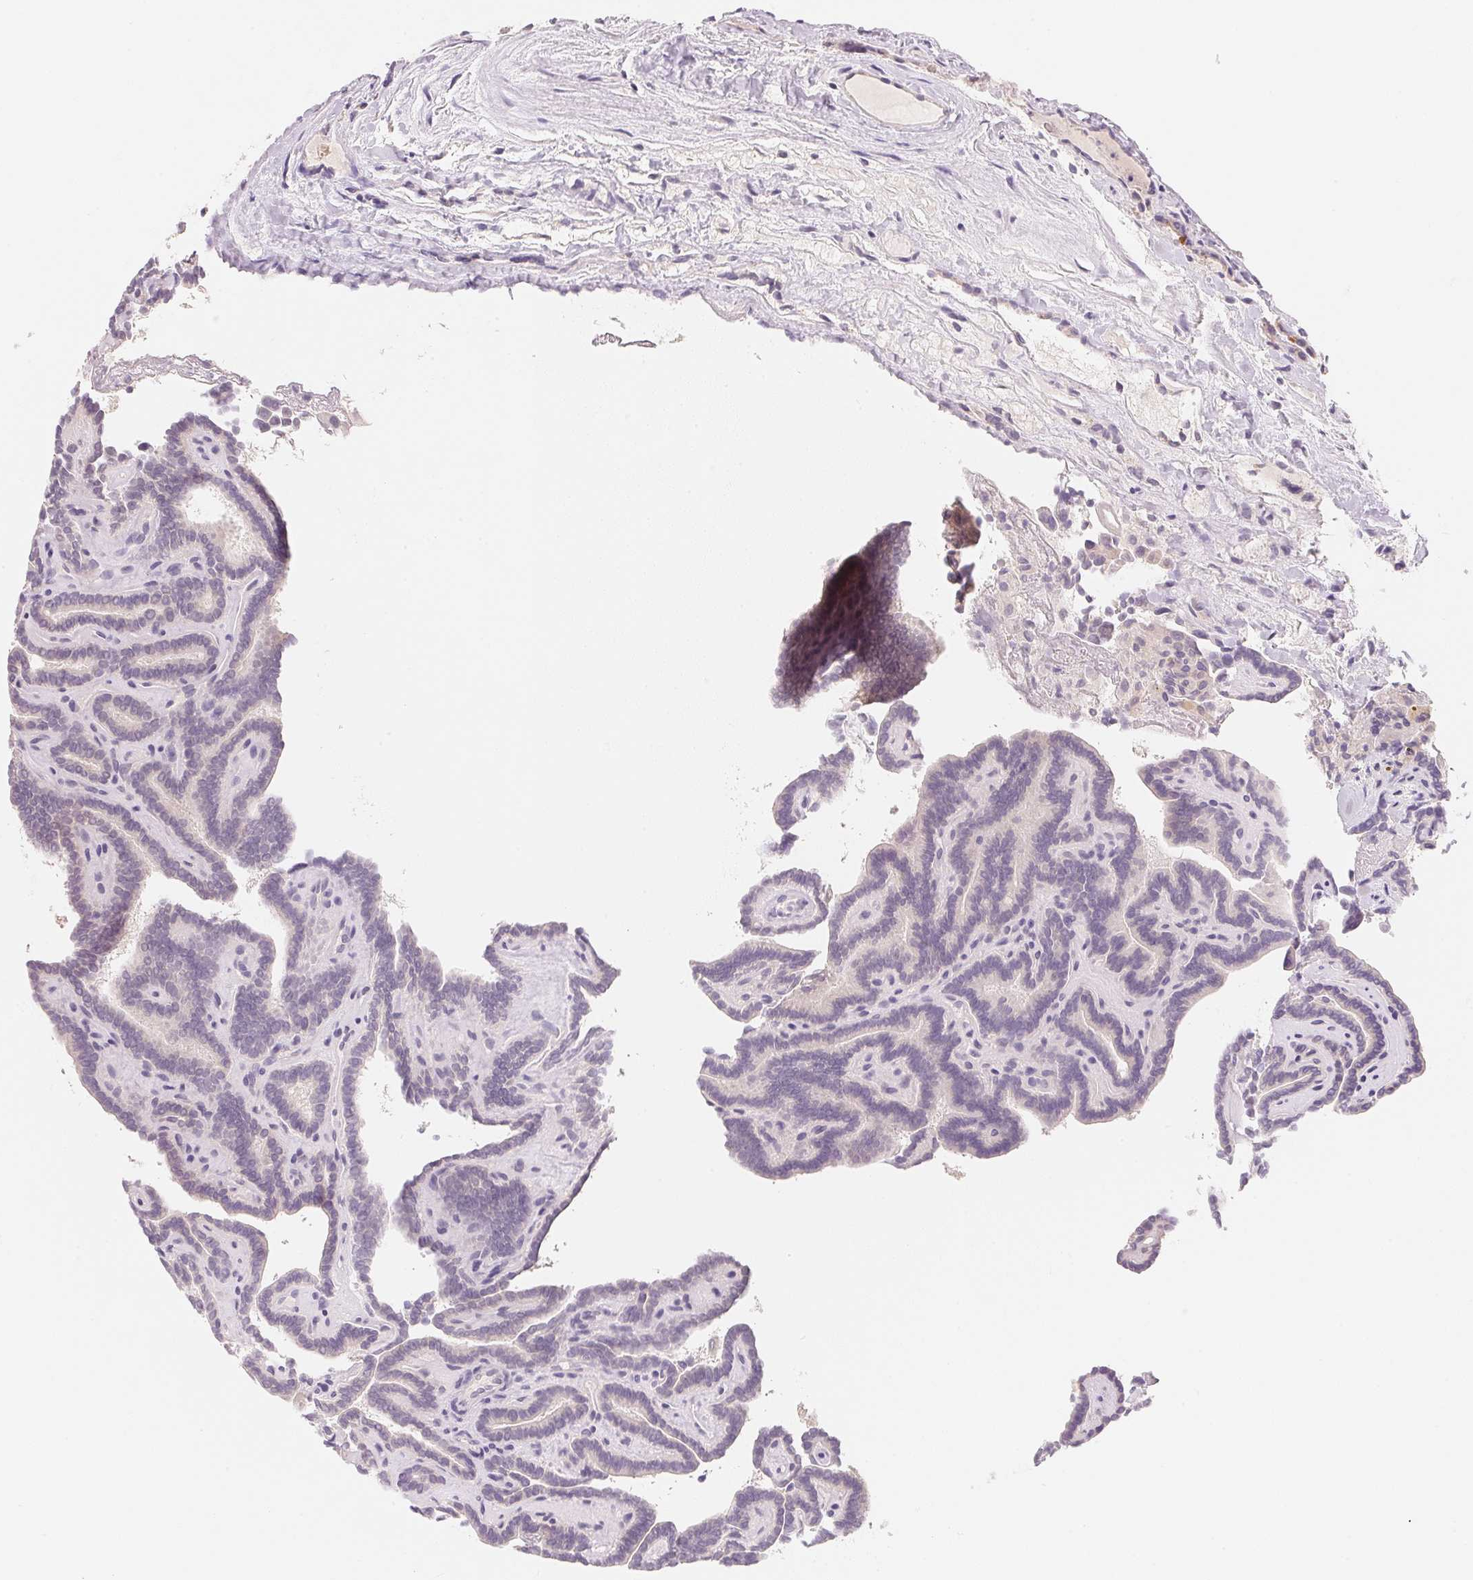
{"staining": {"intensity": "negative", "quantity": "none", "location": "none"}, "tissue": "thyroid cancer", "cell_type": "Tumor cells", "image_type": "cancer", "snomed": [{"axis": "morphology", "description": "Papillary adenocarcinoma, NOS"}, {"axis": "topography", "description": "Thyroid gland"}], "caption": "A high-resolution histopathology image shows immunohistochemistry (IHC) staining of thyroid papillary adenocarcinoma, which displays no significant expression in tumor cells.", "gene": "MCOLN3", "patient": {"sex": "female", "age": 21}}